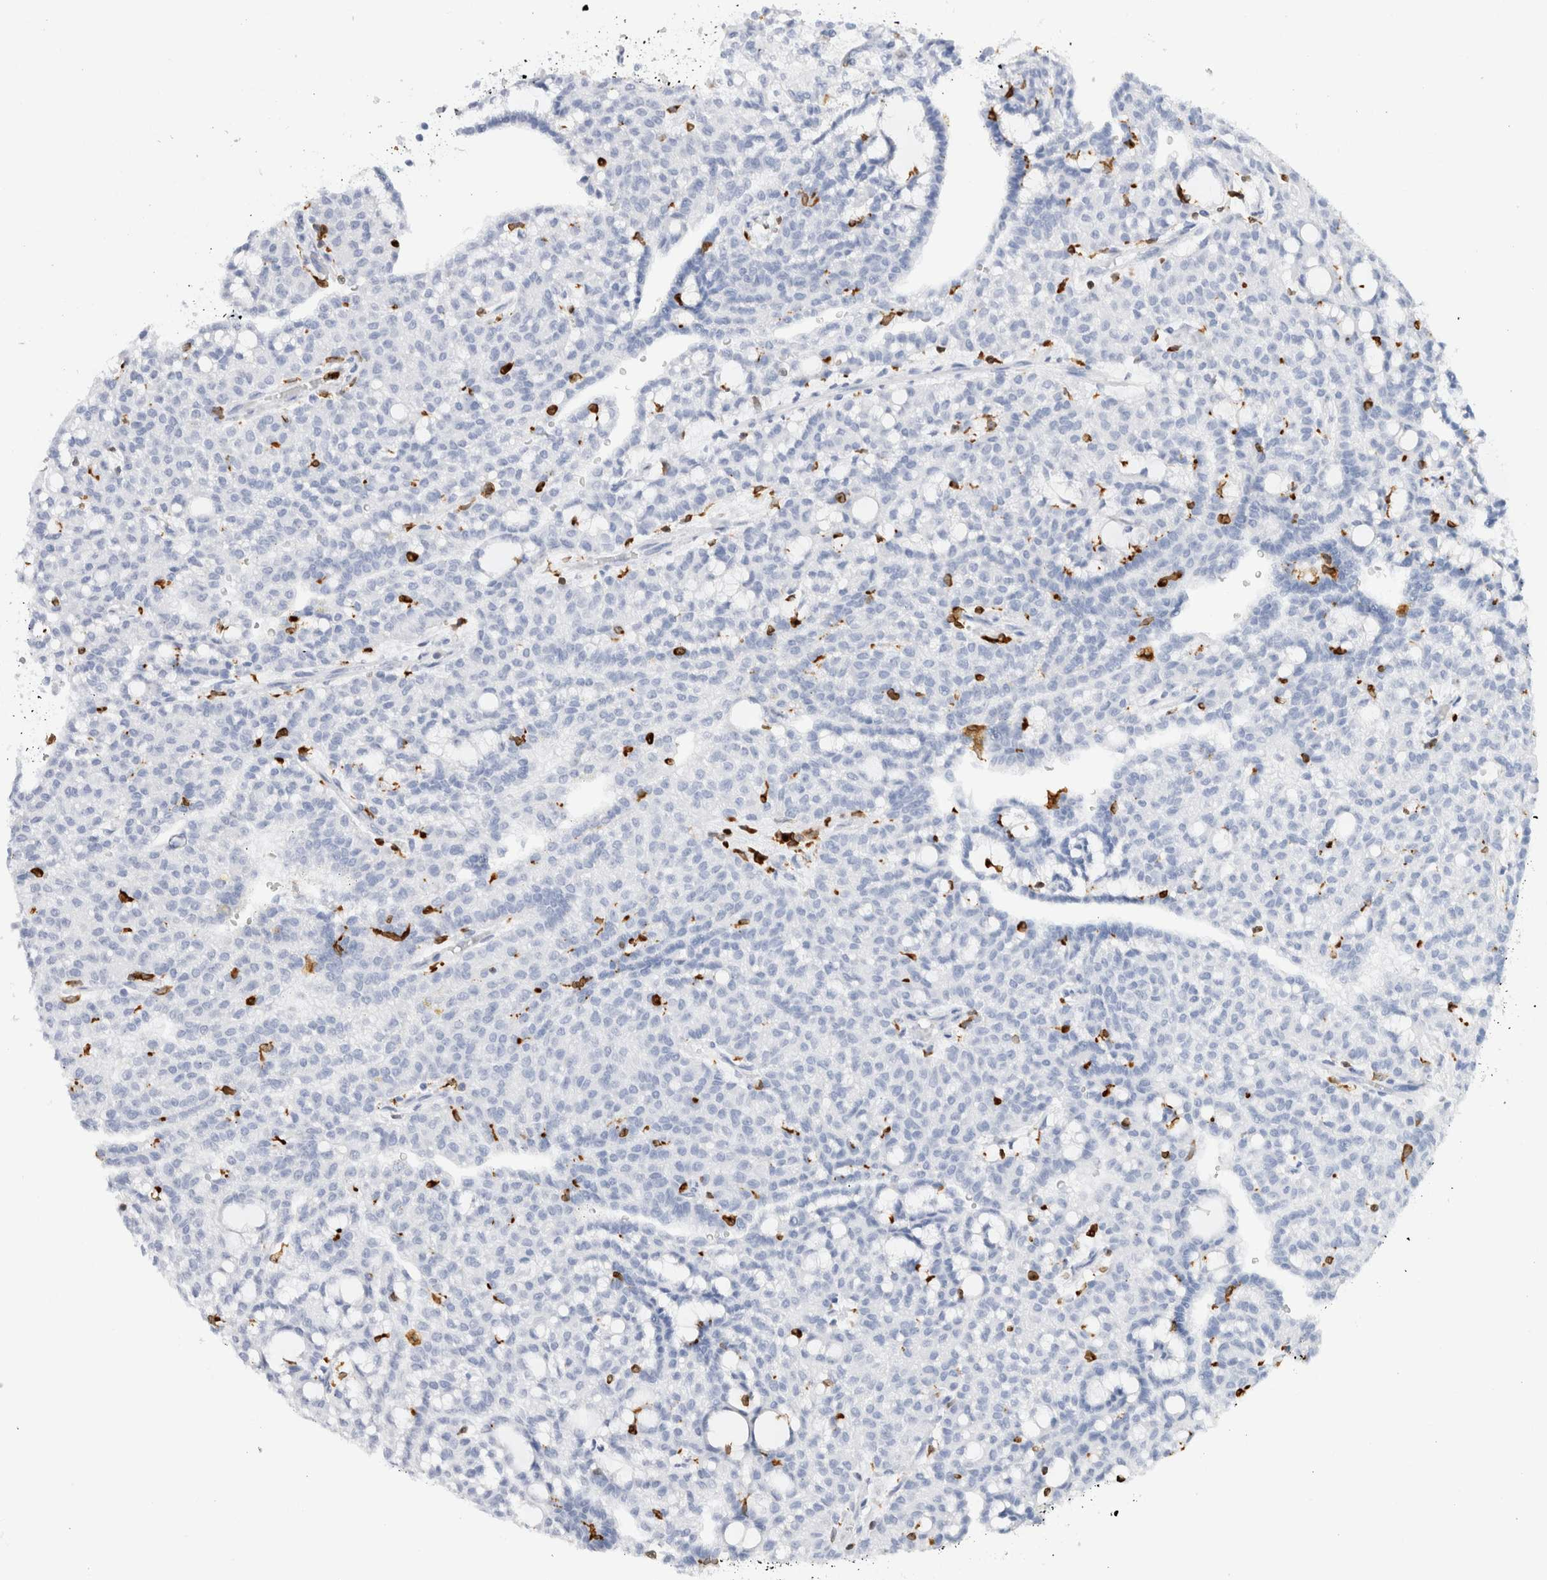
{"staining": {"intensity": "negative", "quantity": "none", "location": "none"}, "tissue": "renal cancer", "cell_type": "Tumor cells", "image_type": "cancer", "snomed": [{"axis": "morphology", "description": "Adenocarcinoma, NOS"}, {"axis": "topography", "description": "Kidney"}], "caption": "Immunohistochemistry micrograph of neoplastic tissue: renal adenocarcinoma stained with DAB exhibits no significant protein staining in tumor cells. (Stains: DAB immunohistochemistry with hematoxylin counter stain, Microscopy: brightfield microscopy at high magnification).", "gene": "ALOX5AP", "patient": {"sex": "male", "age": 63}}